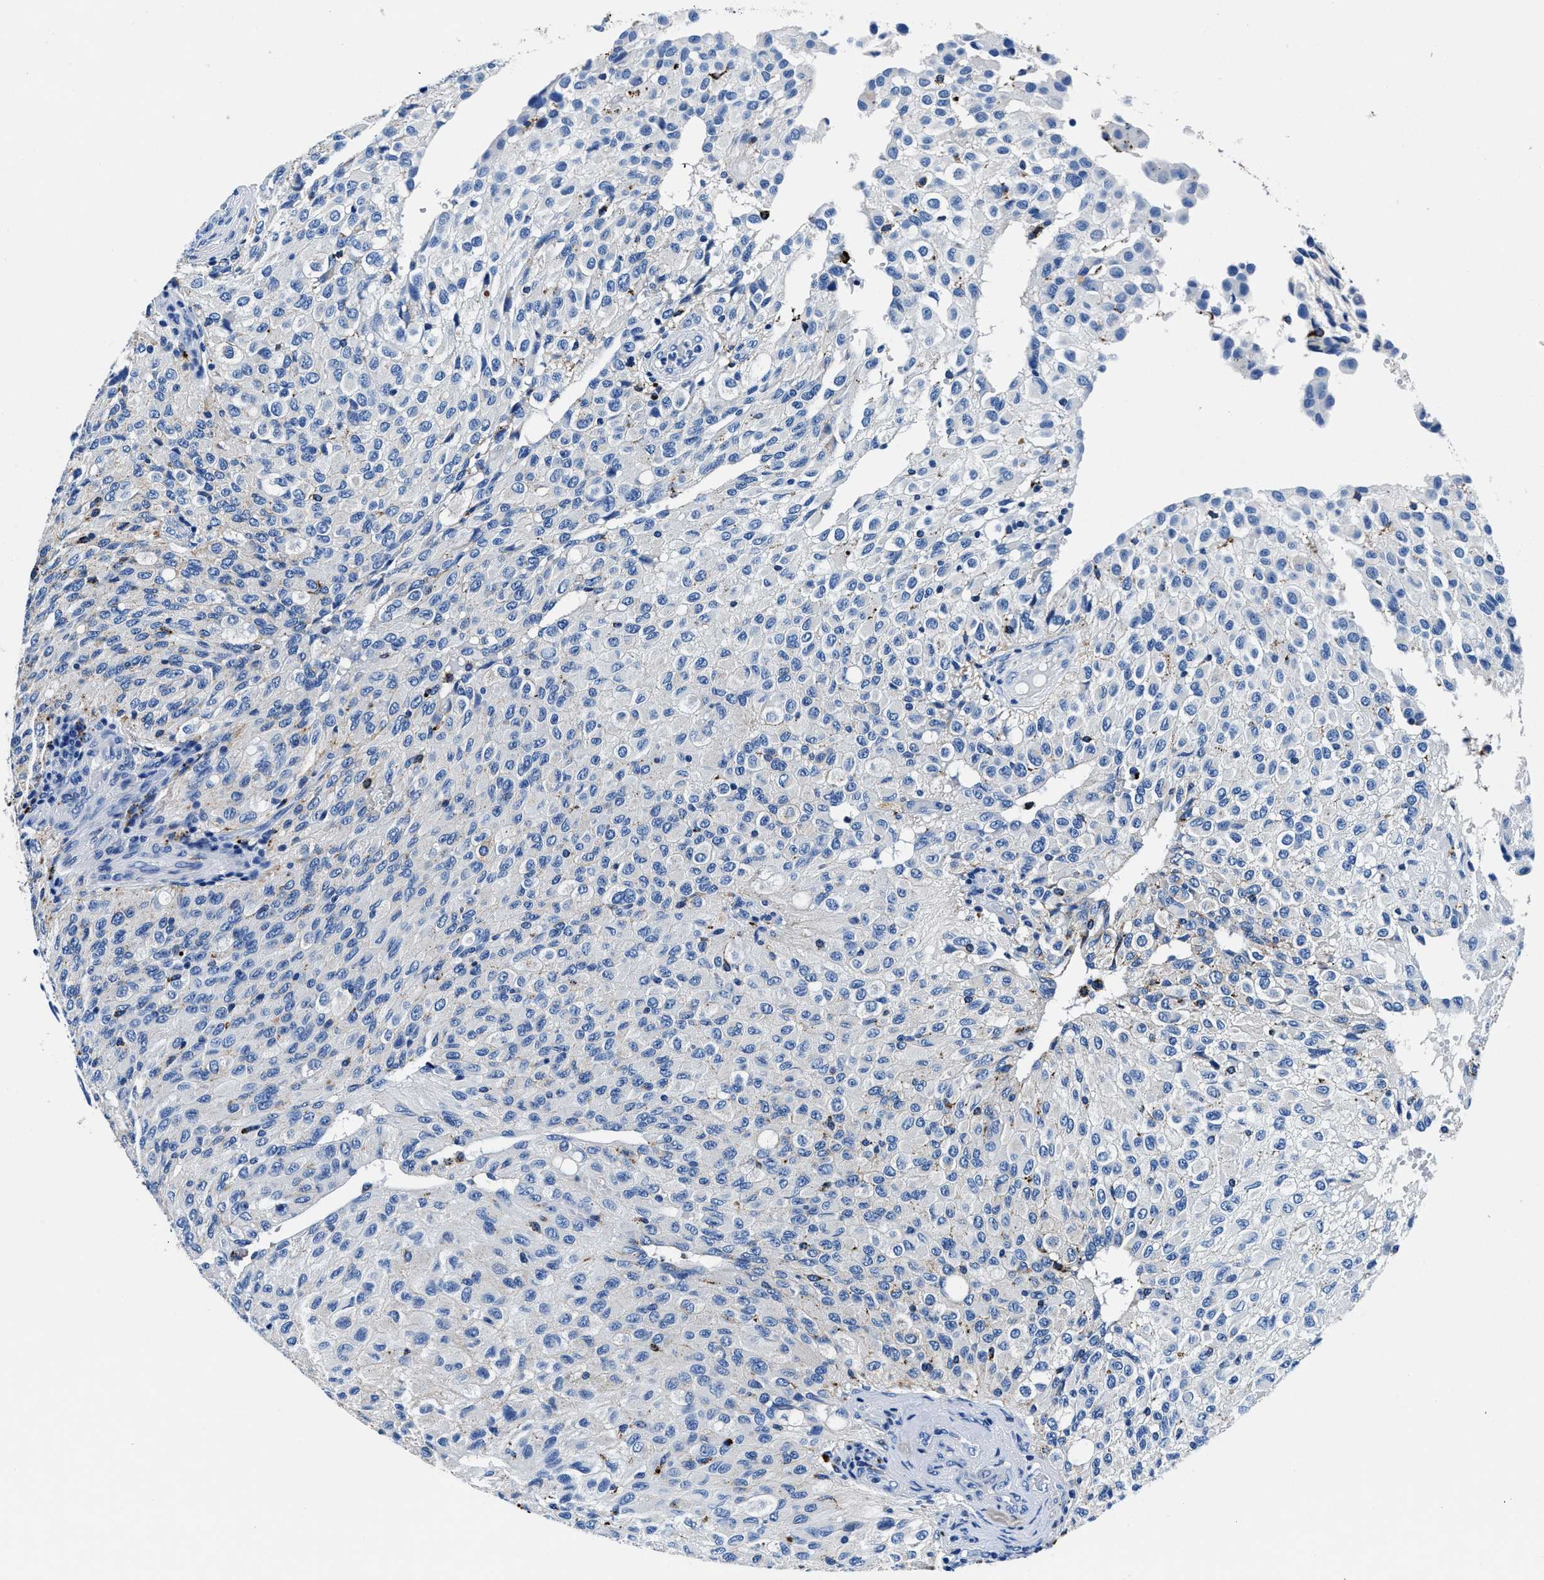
{"staining": {"intensity": "negative", "quantity": "none", "location": "none"}, "tissue": "glioma", "cell_type": "Tumor cells", "image_type": "cancer", "snomed": [{"axis": "morphology", "description": "Glioma, malignant, High grade"}, {"axis": "topography", "description": "Brain"}], "caption": "Immunohistochemical staining of human malignant glioma (high-grade) exhibits no significant staining in tumor cells.", "gene": "OR14K1", "patient": {"sex": "male", "age": 32}}